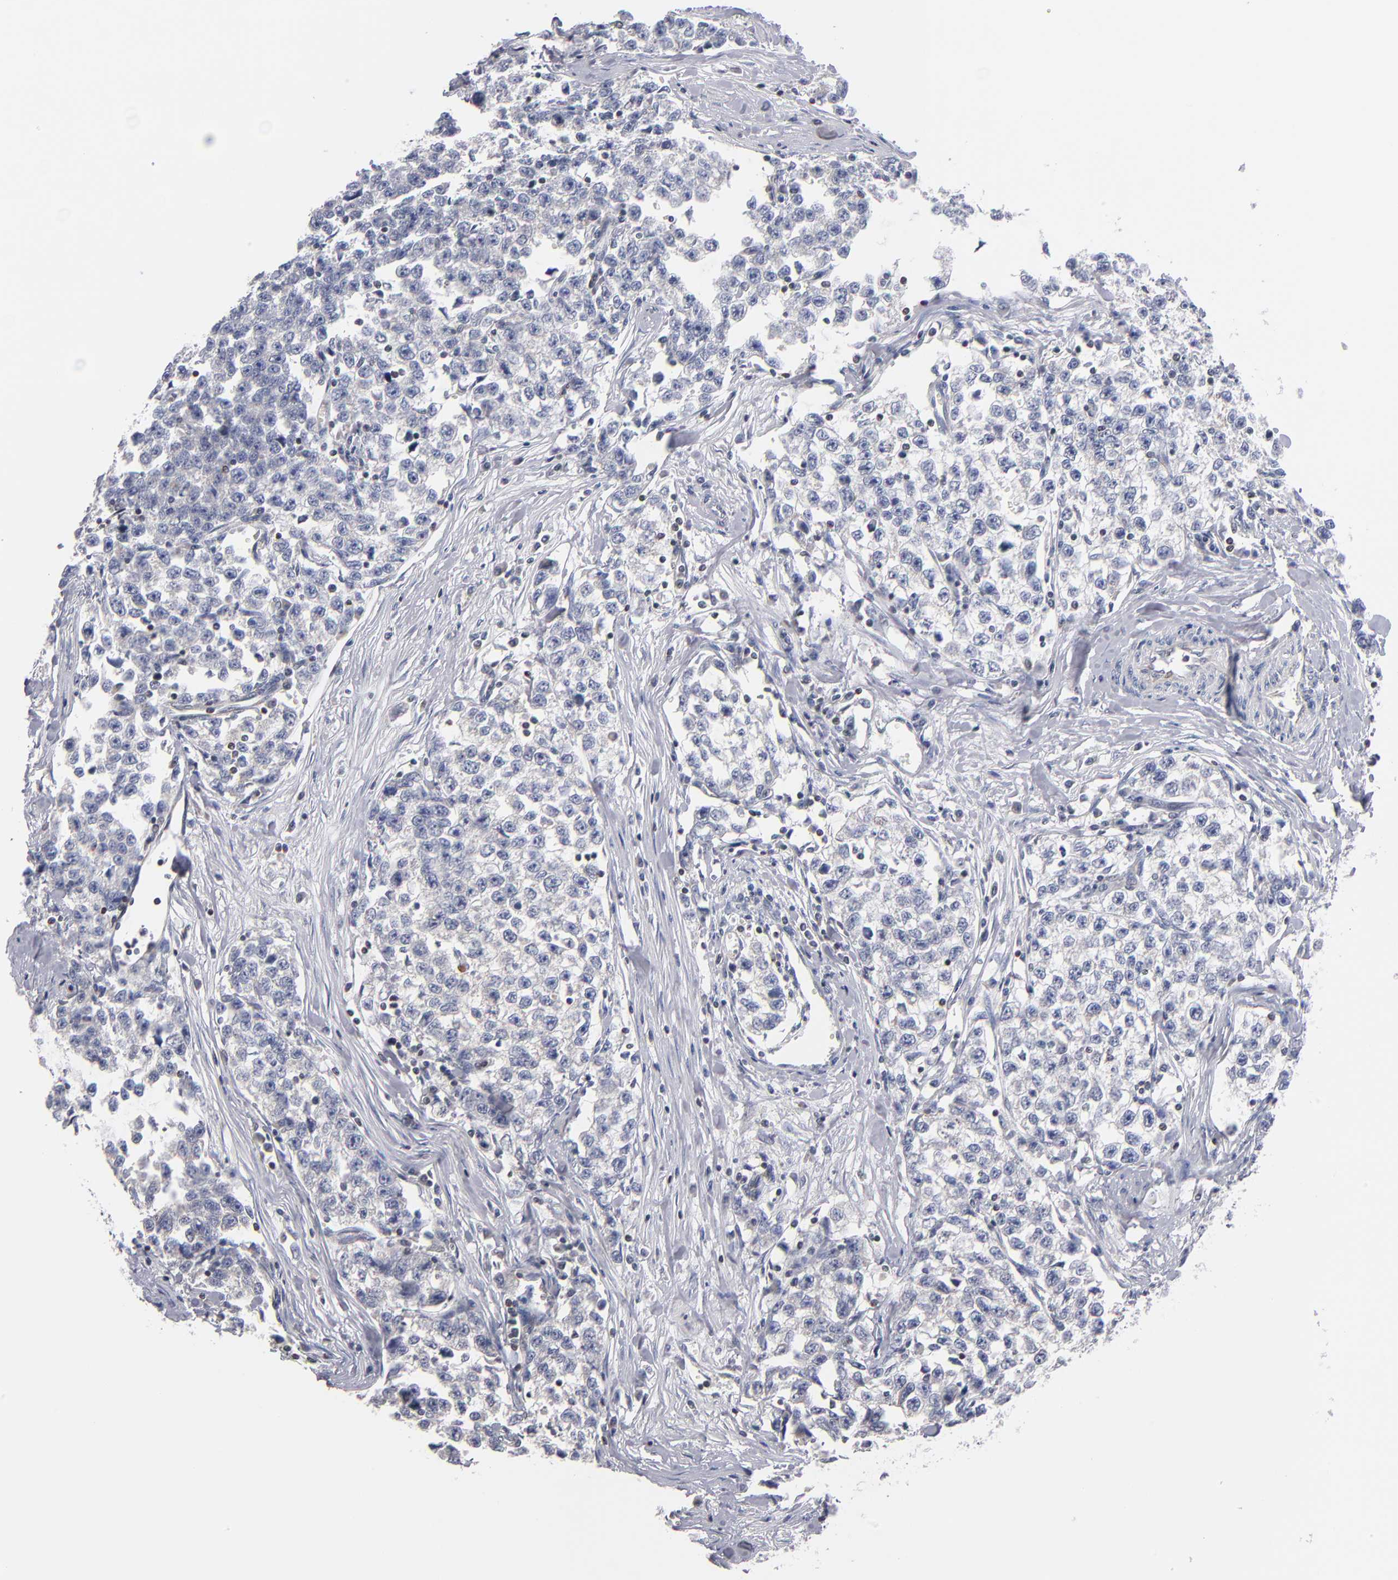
{"staining": {"intensity": "negative", "quantity": "none", "location": "none"}, "tissue": "testis cancer", "cell_type": "Tumor cells", "image_type": "cancer", "snomed": [{"axis": "morphology", "description": "Seminoma, NOS"}, {"axis": "morphology", "description": "Carcinoma, Embryonal, NOS"}, {"axis": "topography", "description": "Testis"}], "caption": "A high-resolution image shows immunohistochemistry (IHC) staining of embryonal carcinoma (testis), which reveals no significant expression in tumor cells. The staining was performed using DAB (3,3'-diaminobenzidine) to visualize the protein expression in brown, while the nuclei were stained in blue with hematoxylin (Magnification: 20x).", "gene": "ODF2", "patient": {"sex": "male", "age": 30}}